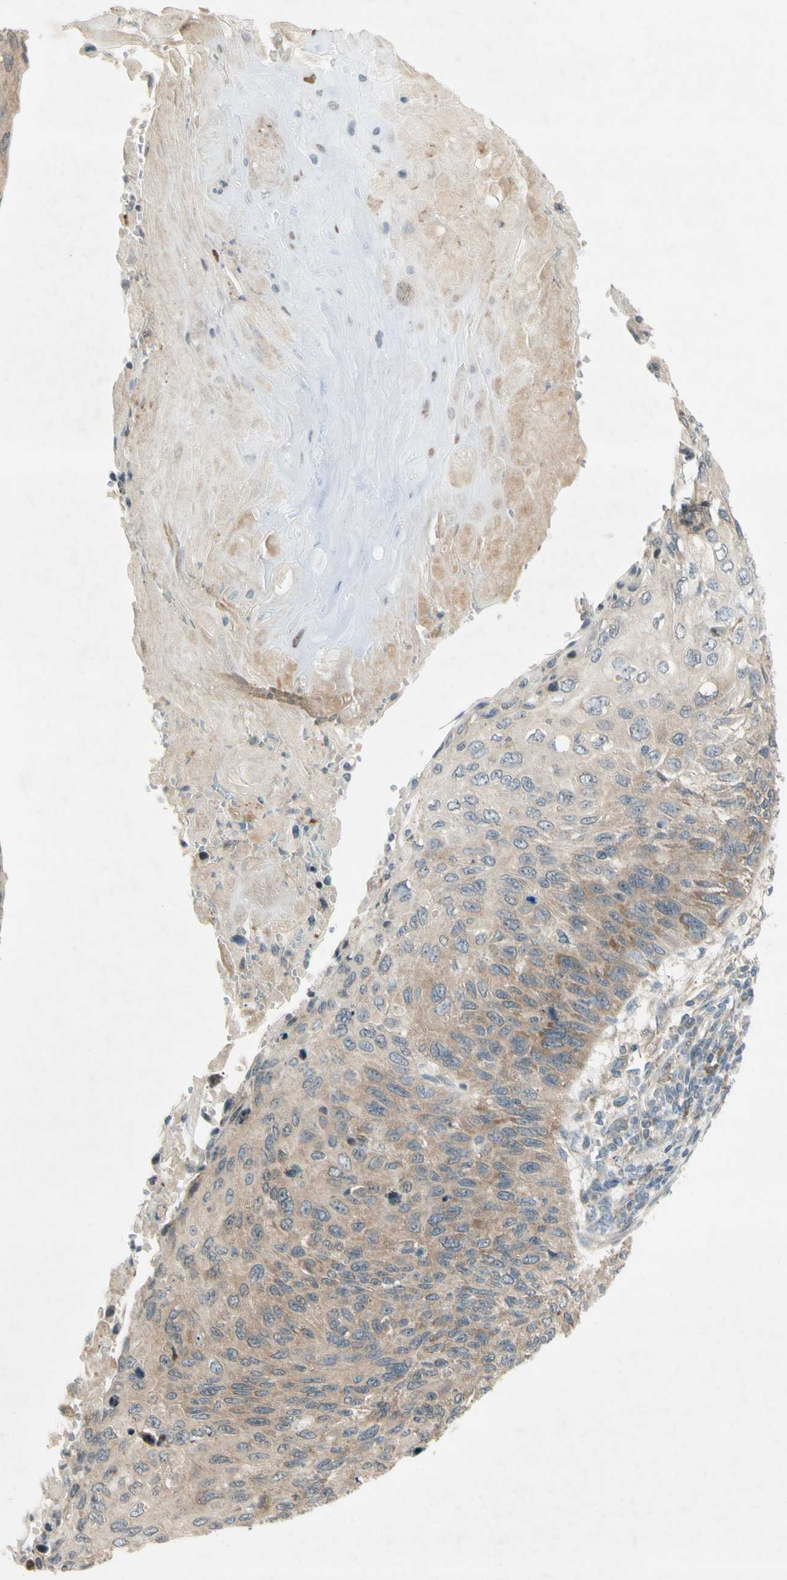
{"staining": {"intensity": "moderate", "quantity": "25%-75%", "location": "cytoplasmic/membranous"}, "tissue": "cervical cancer", "cell_type": "Tumor cells", "image_type": "cancer", "snomed": [{"axis": "morphology", "description": "Squamous cell carcinoma, NOS"}, {"axis": "topography", "description": "Cervix"}], "caption": "Immunohistochemical staining of human cervical cancer (squamous cell carcinoma) displays medium levels of moderate cytoplasmic/membranous protein expression in approximately 25%-75% of tumor cells. (Stains: DAB in brown, nuclei in blue, Microscopy: brightfield microscopy at high magnification).", "gene": "ETF1", "patient": {"sex": "female", "age": 70}}